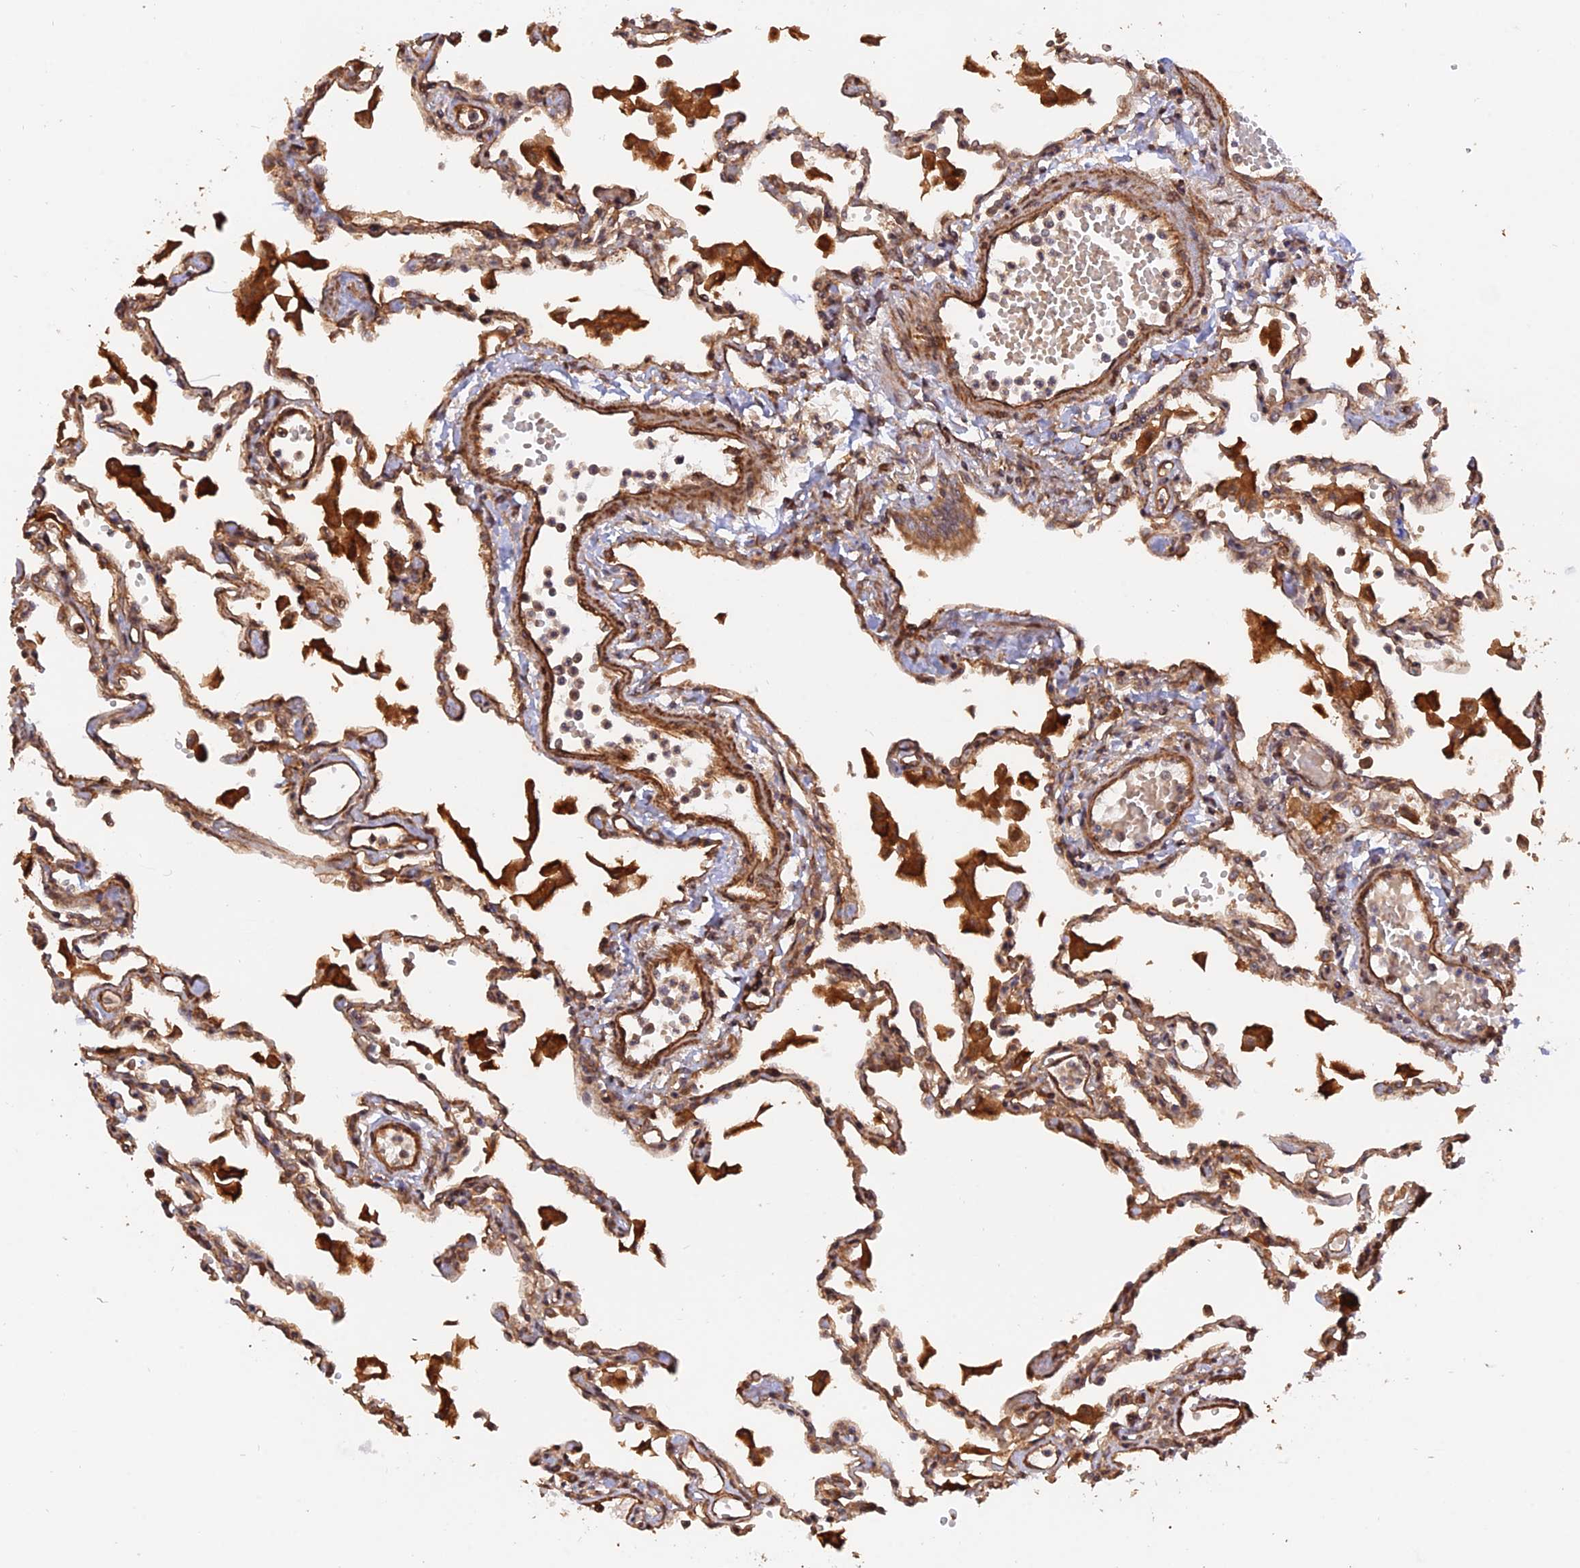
{"staining": {"intensity": "moderate", "quantity": ">75%", "location": "cytoplasmic/membranous"}, "tissue": "lung", "cell_type": "Alveolar cells", "image_type": "normal", "snomed": [{"axis": "morphology", "description": "Normal tissue, NOS"}, {"axis": "topography", "description": "Bronchus"}, {"axis": "topography", "description": "Lung"}], "caption": "Immunohistochemical staining of unremarkable lung demonstrates medium levels of moderate cytoplasmic/membranous positivity in about >75% of alveolar cells. (DAB (3,3'-diaminobenzidine) IHC, brown staining for protein, blue staining for nuclei).", "gene": "CREBL2", "patient": {"sex": "female", "age": 49}}